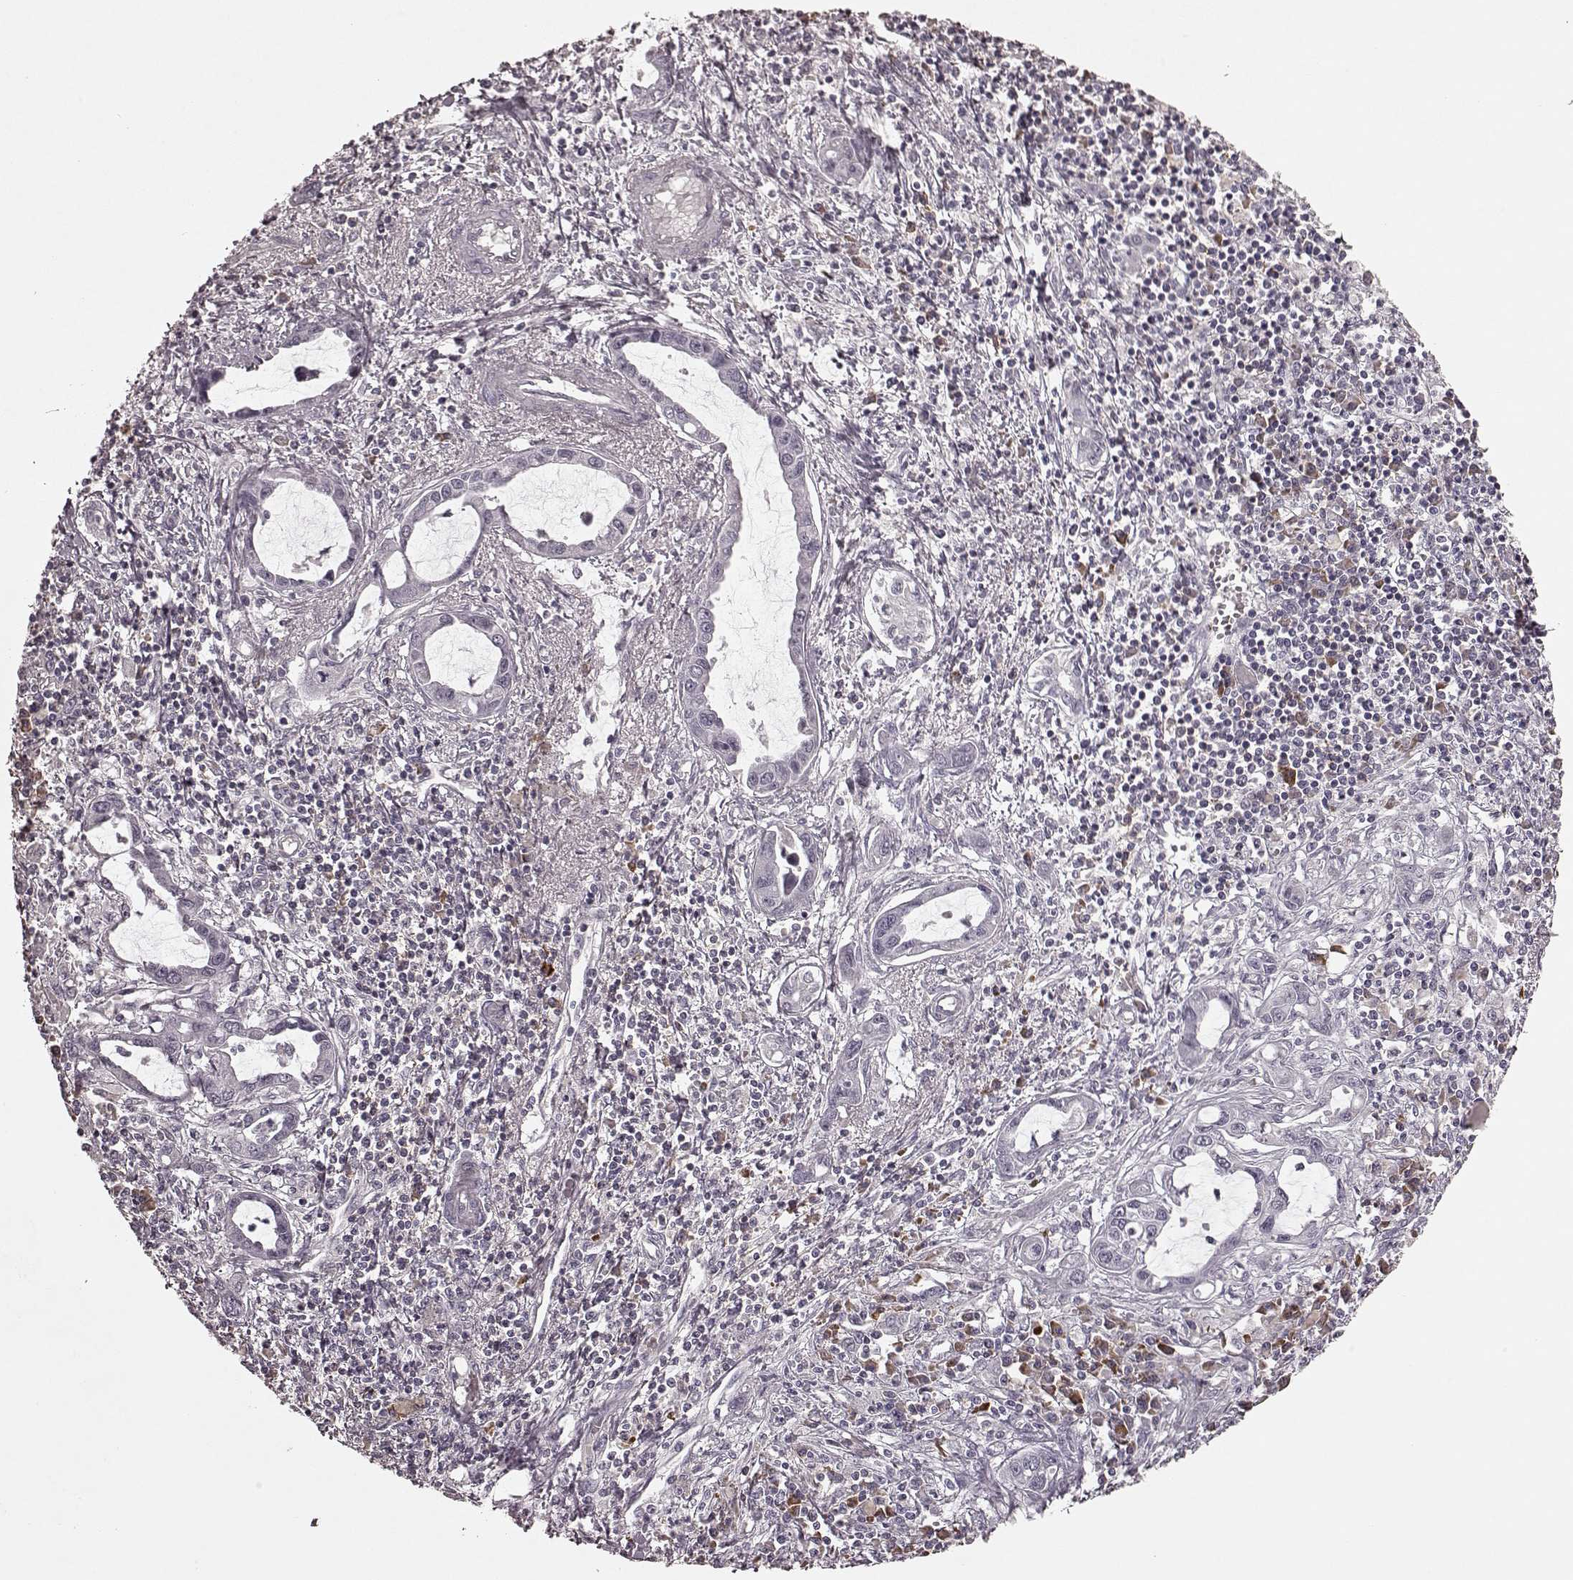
{"staining": {"intensity": "negative", "quantity": "none", "location": "none"}, "tissue": "liver cancer", "cell_type": "Tumor cells", "image_type": "cancer", "snomed": [{"axis": "morphology", "description": "Cholangiocarcinoma"}, {"axis": "topography", "description": "Liver"}], "caption": "Cholangiocarcinoma (liver) stained for a protein using immunohistochemistry demonstrates no positivity tumor cells.", "gene": "CD28", "patient": {"sex": "male", "age": 58}}